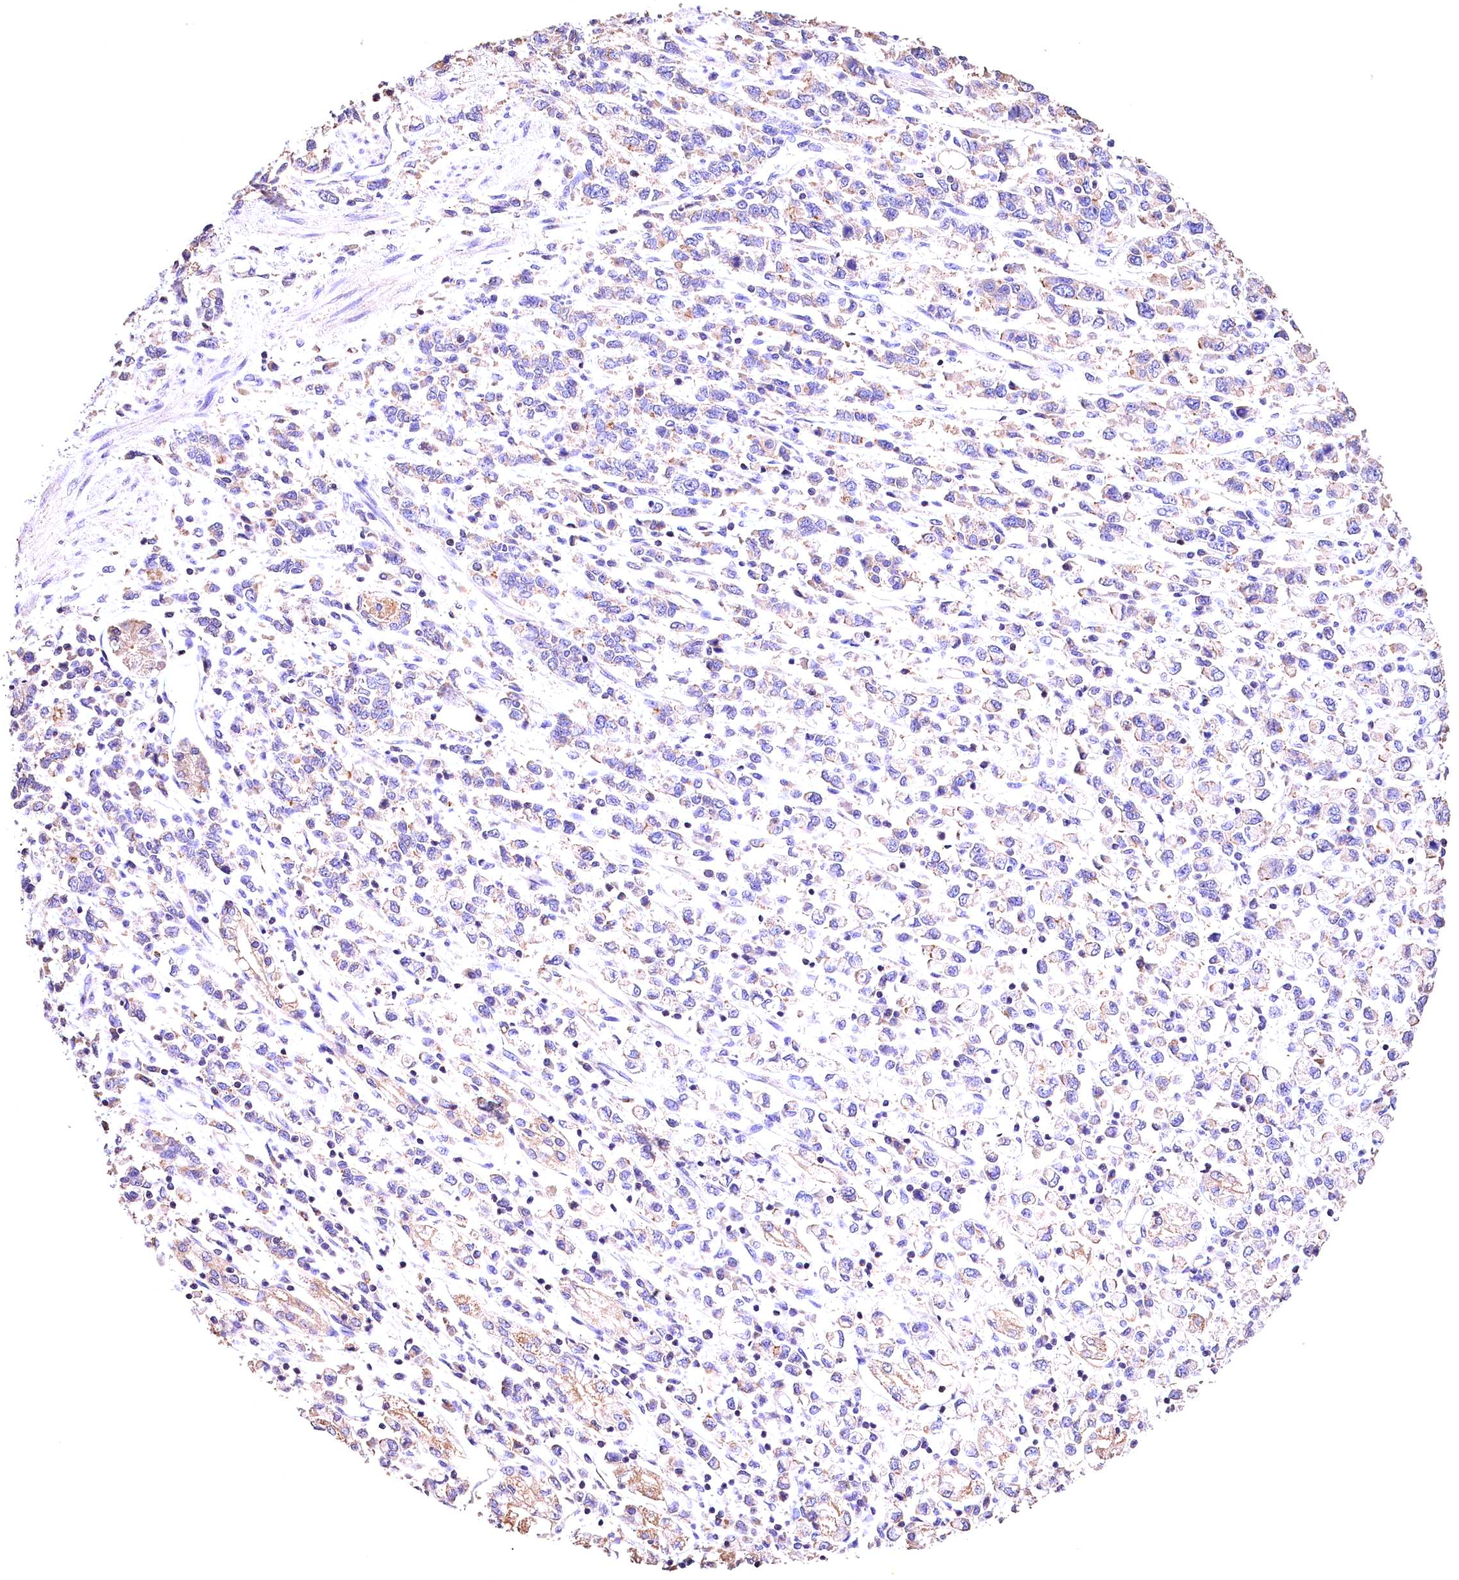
{"staining": {"intensity": "weak", "quantity": "<25%", "location": "cytoplasmic/membranous"}, "tissue": "stomach cancer", "cell_type": "Tumor cells", "image_type": "cancer", "snomed": [{"axis": "morphology", "description": "Adenocarcinoma, NOS"}, {"axis": "topography", "description": "Stomach"}], "caption": "Tumor cells are negative for brown protein staining in stomach cancer (adenocarcinoma).", "gene": "OAS3", "patient": {"sex": "female", "age": 76}}